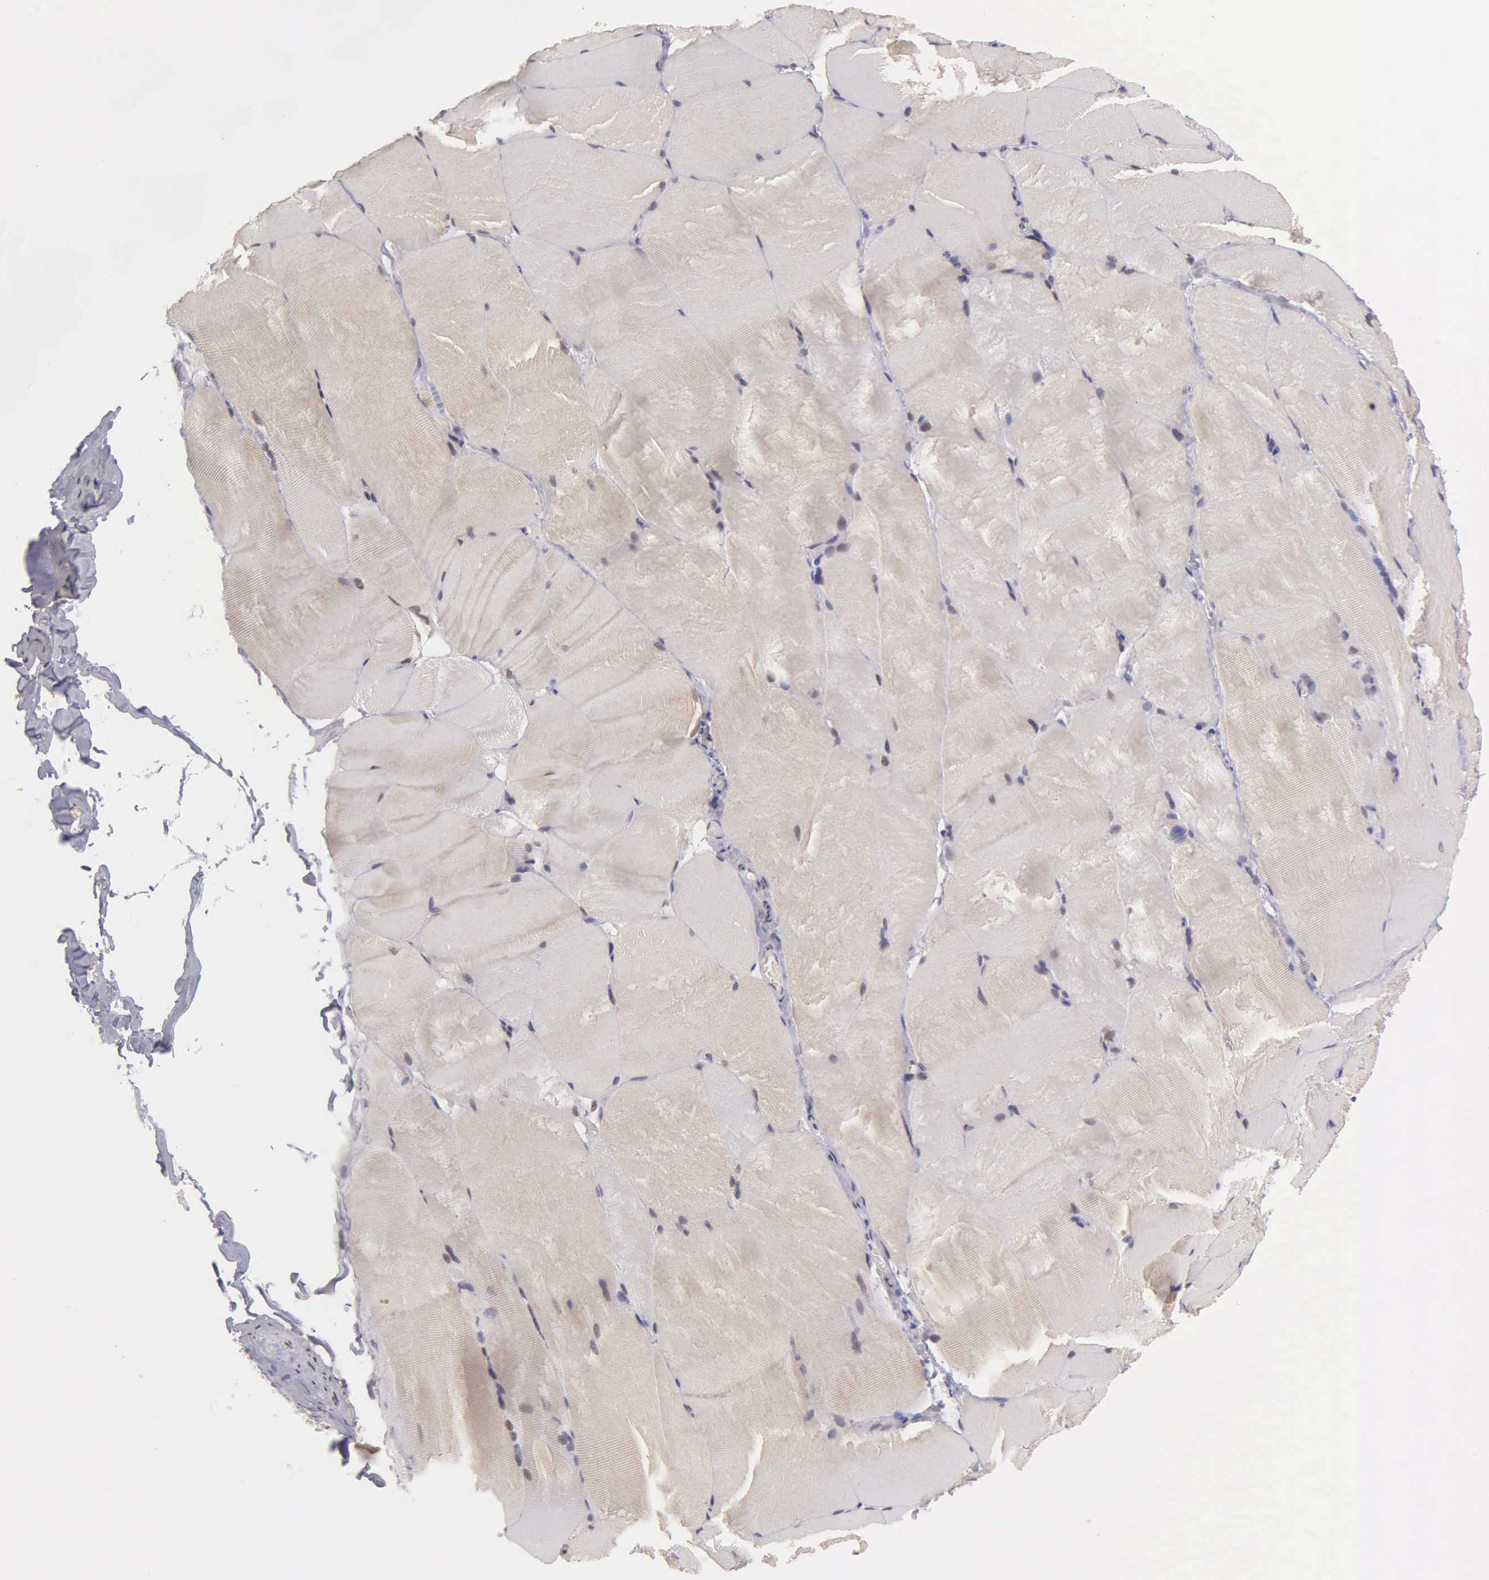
{"staining": {"intensity": "negative", "quantity": "none", "location": "none"}, "tissue": "skeletal muscle", "cell_type": "Myocytes", "image_type": "normal", "snomed": [{"axis": "morphology", "description": "Normal tissue, NOS"}, {"axis": "topography", "description": "Skeletal muscle"}], "caption": "Immunohistochemical staining of benign skeletal muscle reveals no significant expression in myocytes.", "gene": "UBR7", "patient": {"sex": "male", "age": 71}}